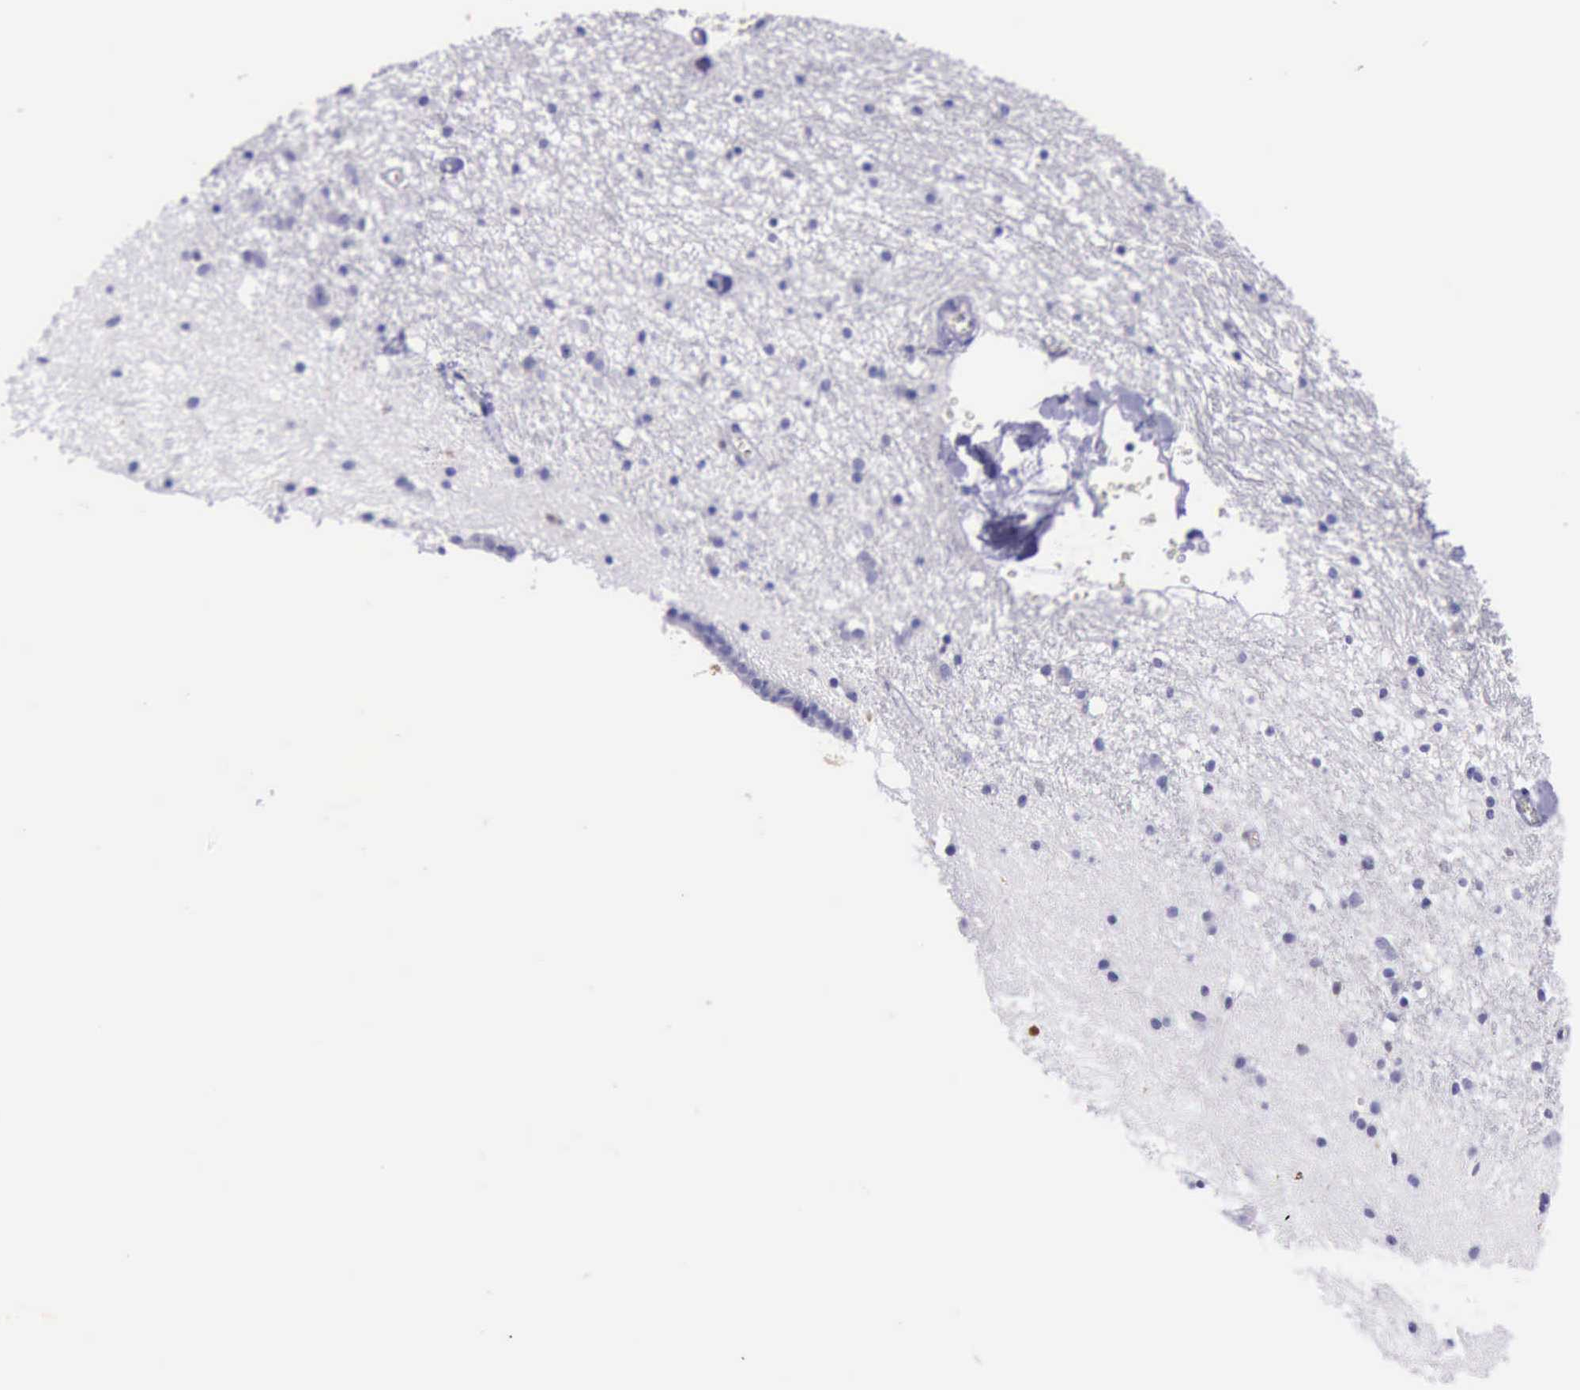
{"staining": {"intensity": "negative", "quantity": "none", "location": "none"}, "tissue": "caudate", "cell_type": "Glial cells", "image_type": "normal", "snomed": [{"axis": "morphology", "description": "Normal tissue, NOS"}, {"axis": "topography", "description": "Lateral ventricle wall"}], "caption": "Immunohistochemical staining of normal caudate demonstrates no significant staining in glial cells.", "gene": "TYMP", "patient": {"sex": "male", "age": 45}}